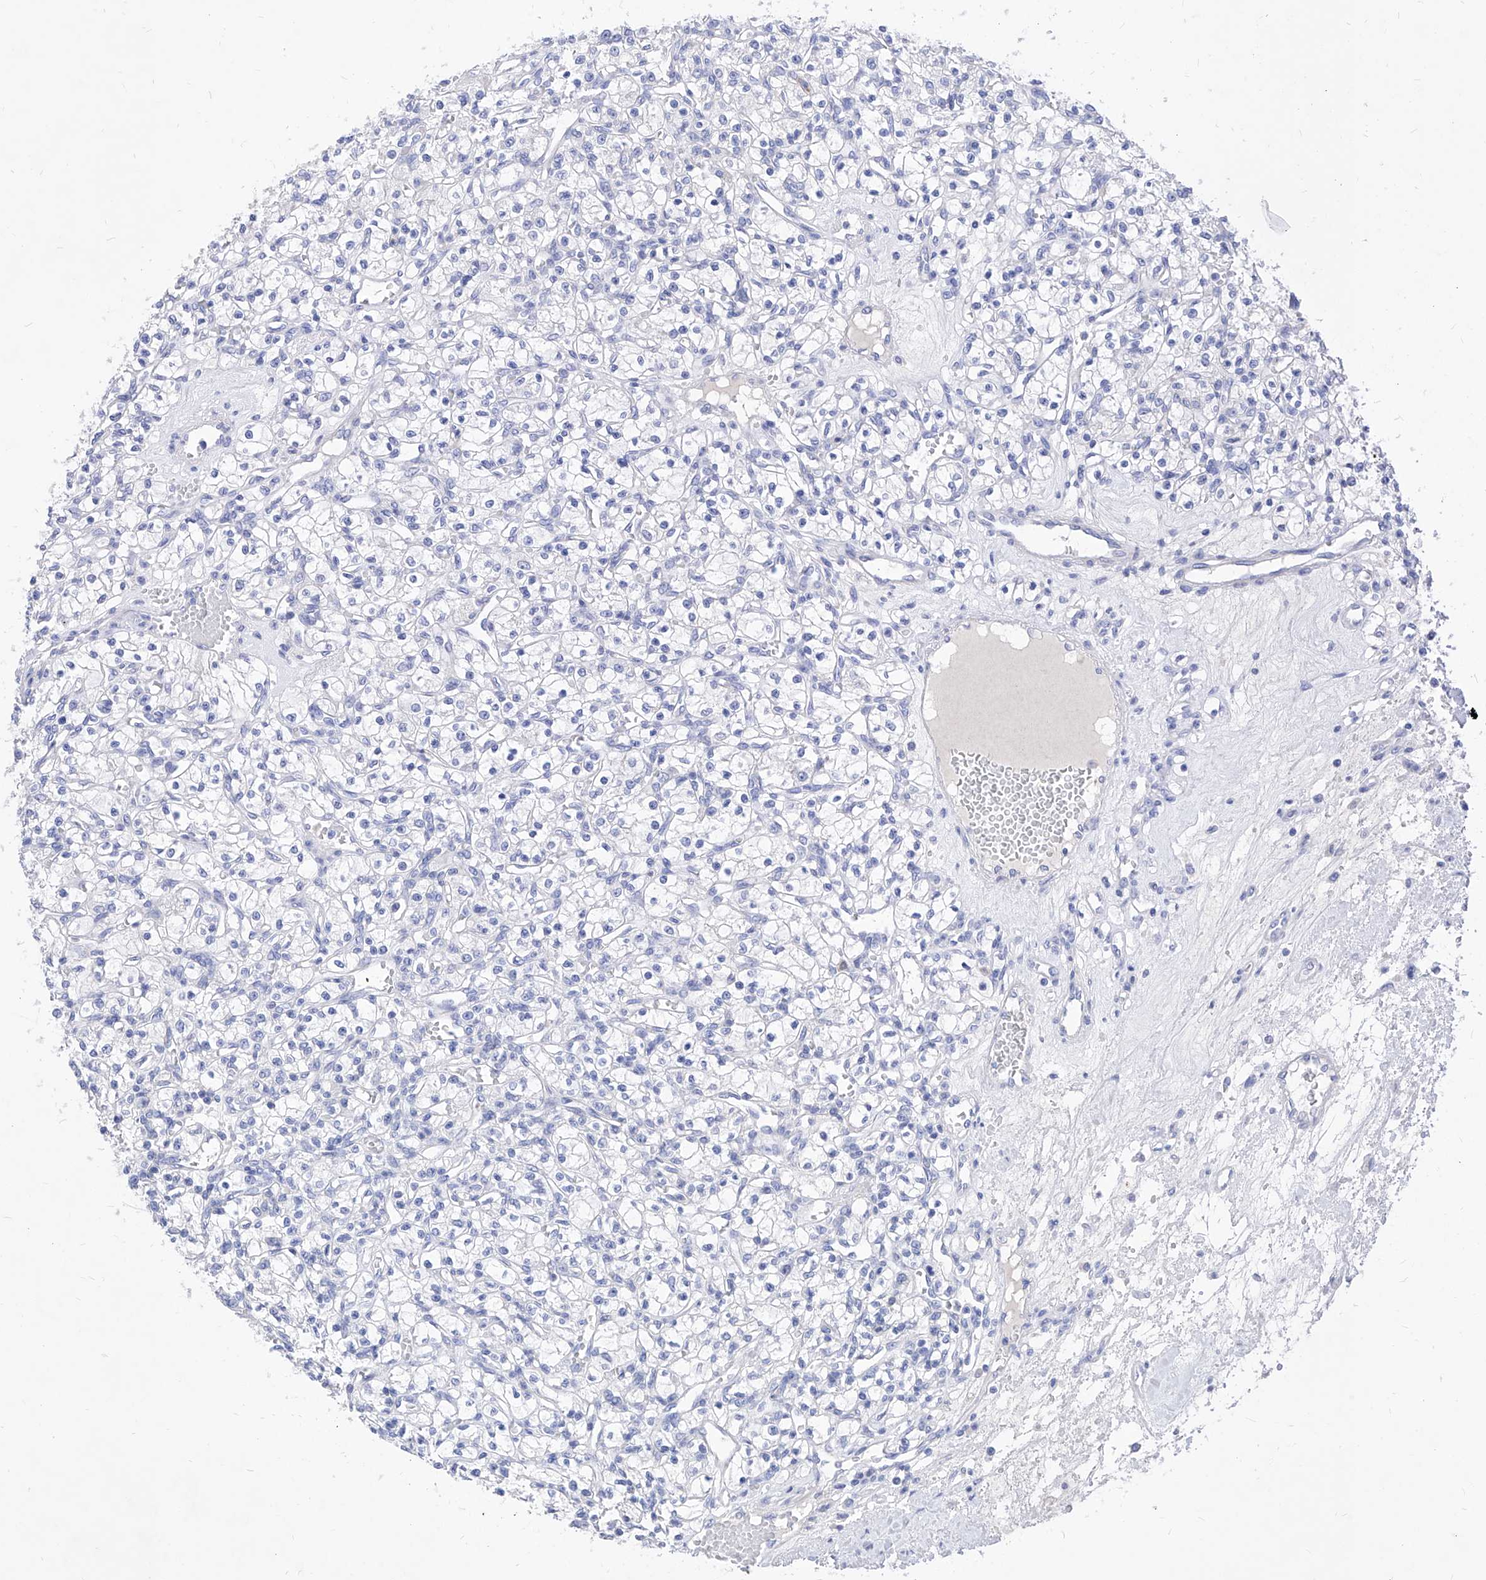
{"staining": {"intensity": "negative", "quantity": "none", "location": "none"}, "tissue": "renal cancer", "cell_type": "Tumor cells", "image_type": "cancer", "snomed": [{"axis": "morphology", "description": "Adenocarcinoma, NOS"}, {"axis": "topography", "description": "Kidney"}], "caption": "Adenocarcinoma (renal) was stained to show a protein in brown. There is no significant expression in tumor cells.", "gene": "VAX1", "patient": {"sex": "female", "age": 59}}